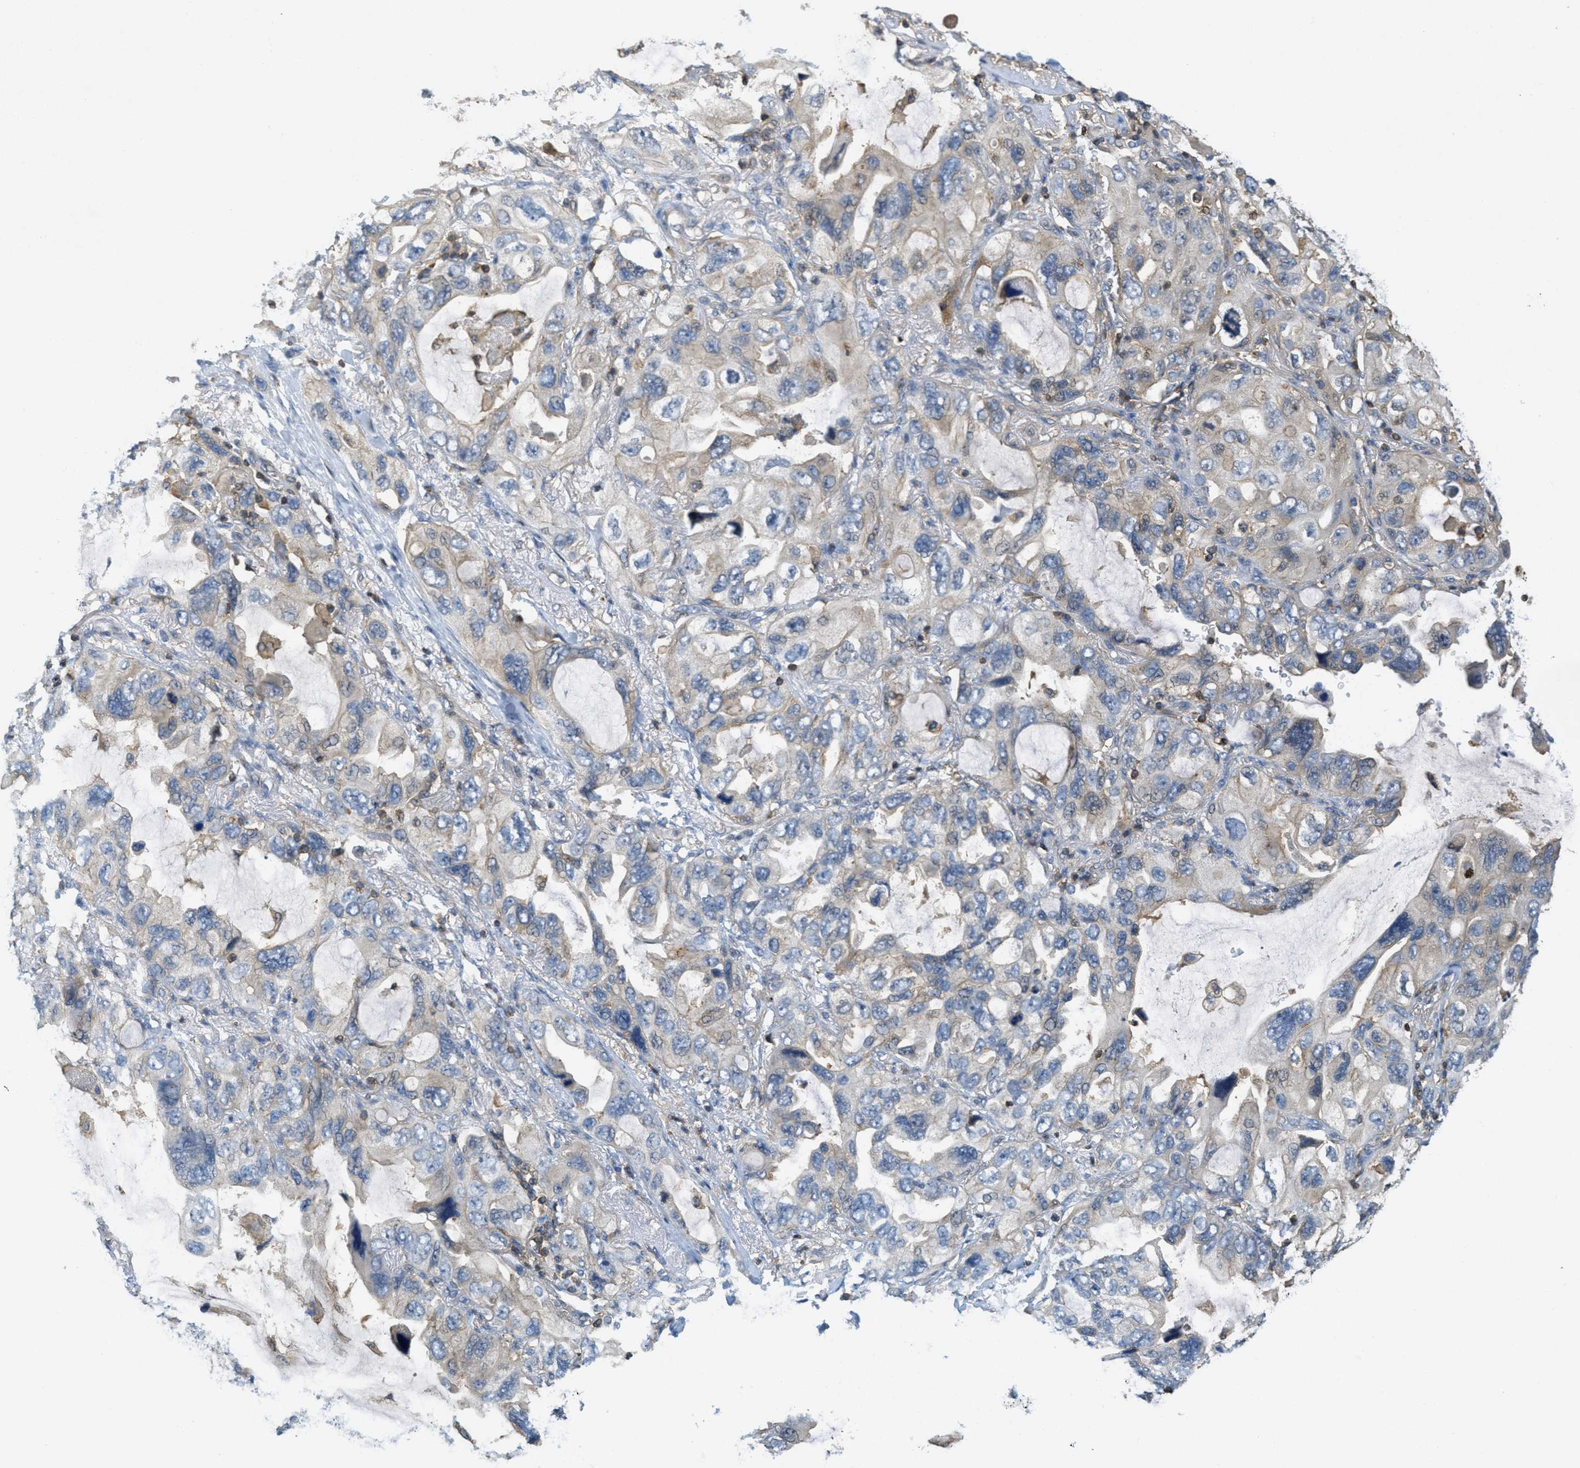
{"staining": {"intensity": "weak", "quantity": "<25%", "location": "cytoplasmic/membranous"}, "tissue": "lung cancer", "cell_type": "Tumor cells", "image_type": "cancer", "snomed": [{"axis": "morphology", "description": "Squamous cell carcinoma, NOS"}, {"axis": "topography", "description": "Lung"}], "caption": "Immunohistochemical staining of lung squamous cell carcinoma shows no significant staining in tumor cells. The staining is performed using DAB (3,3'-diaminobenzidine) brown chromogen with nuclei counter-stained in using hematoxylin.", "gene": "GRIK2", "patient": {"sex": "female", "age": 73}}